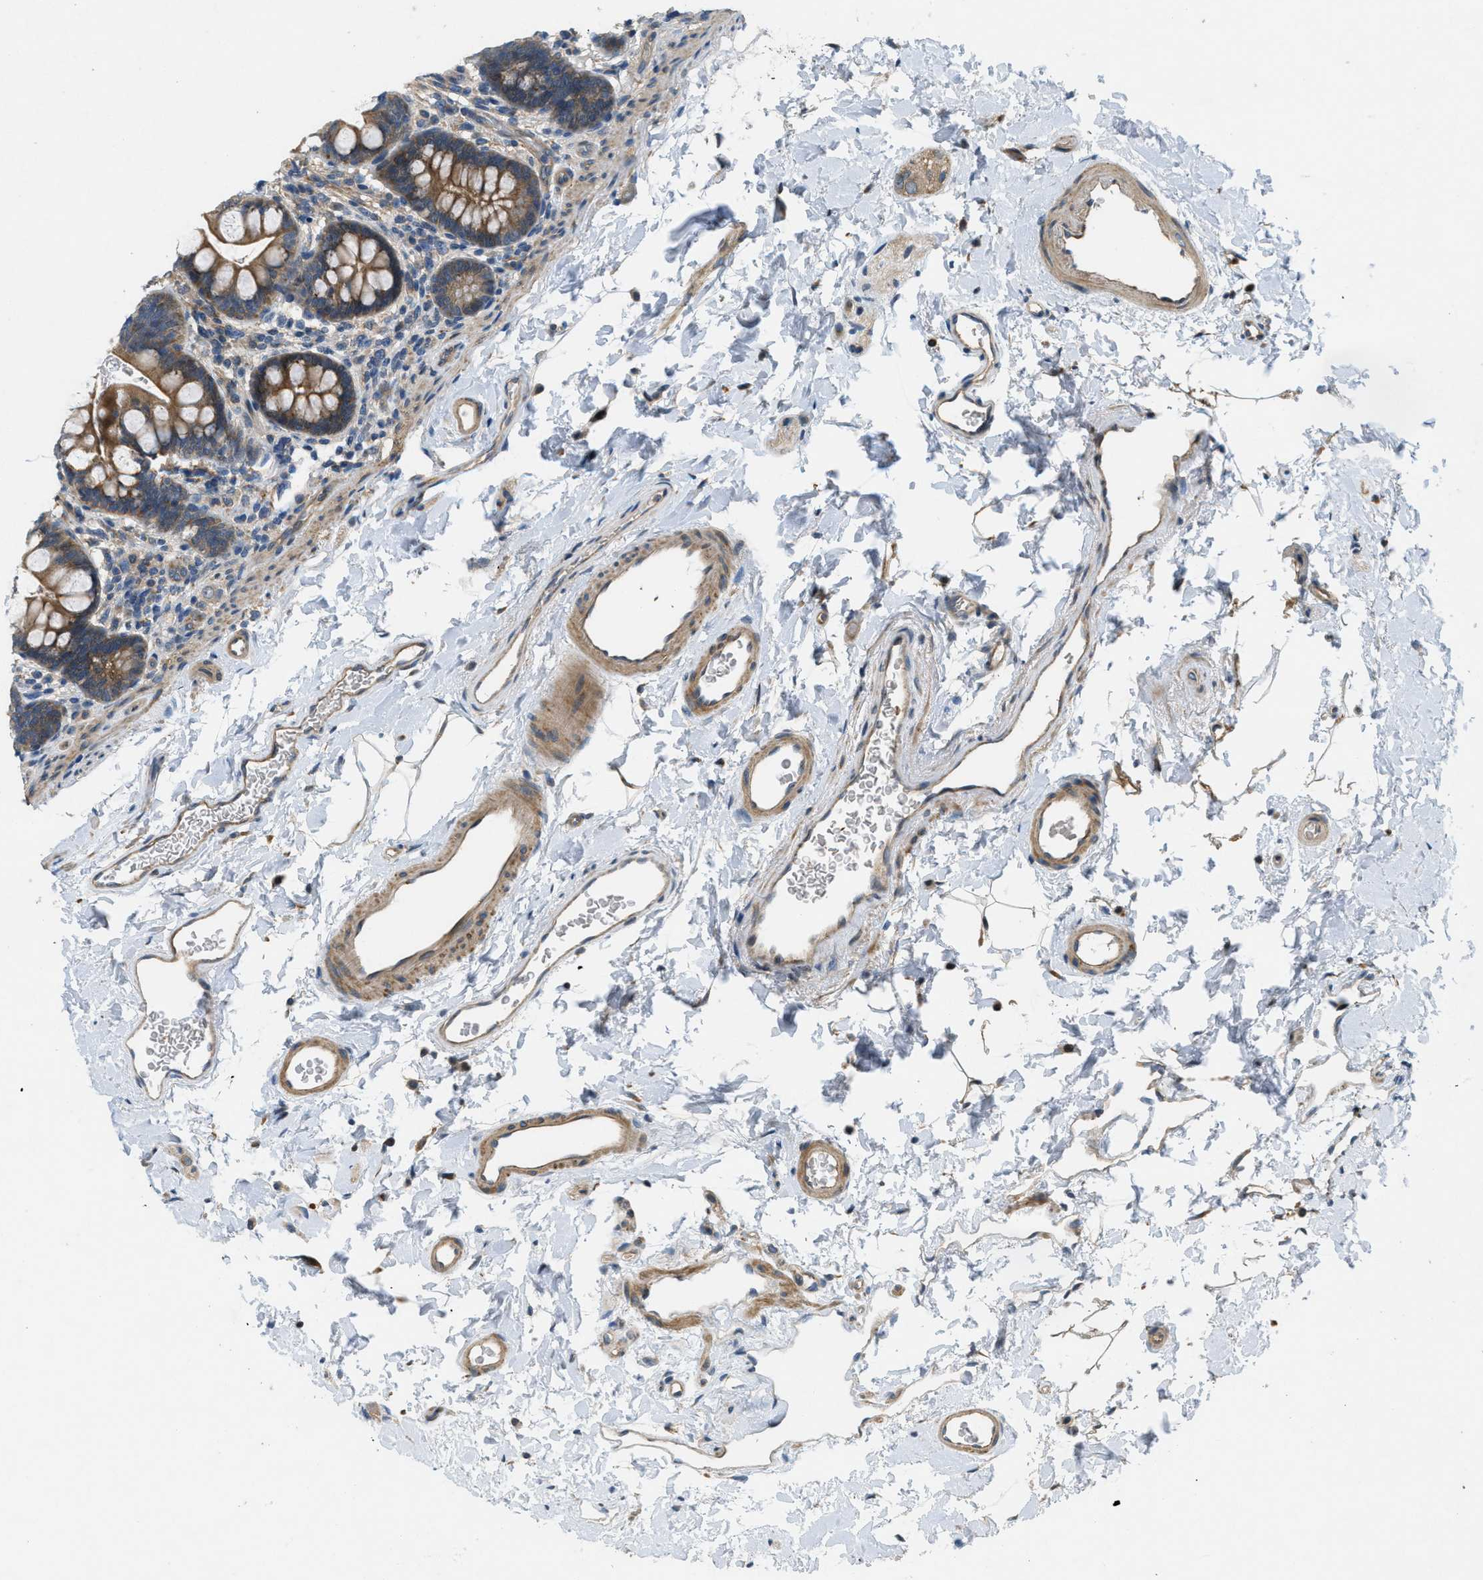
{"staining": {"intensity": "weak", "quantity": ">75%", "location": "cytoplasmic/membranous"}, "tissue": "small intestine", "cell_type": "Glandular cells", "image_type": "normal", "snomed": [{"axis": "morphology", "description": "Normal tissue, NOS"}, {"axis": "topography", "description": "Small intestine"}], "caption": "Small intestine stained with a brown dye reveals weak cytoplasmic/membranous positive expression in approximately >75% of glandular cells.", "gene": "ADCY6", "patient": {"sex": "female", "age": 58}}